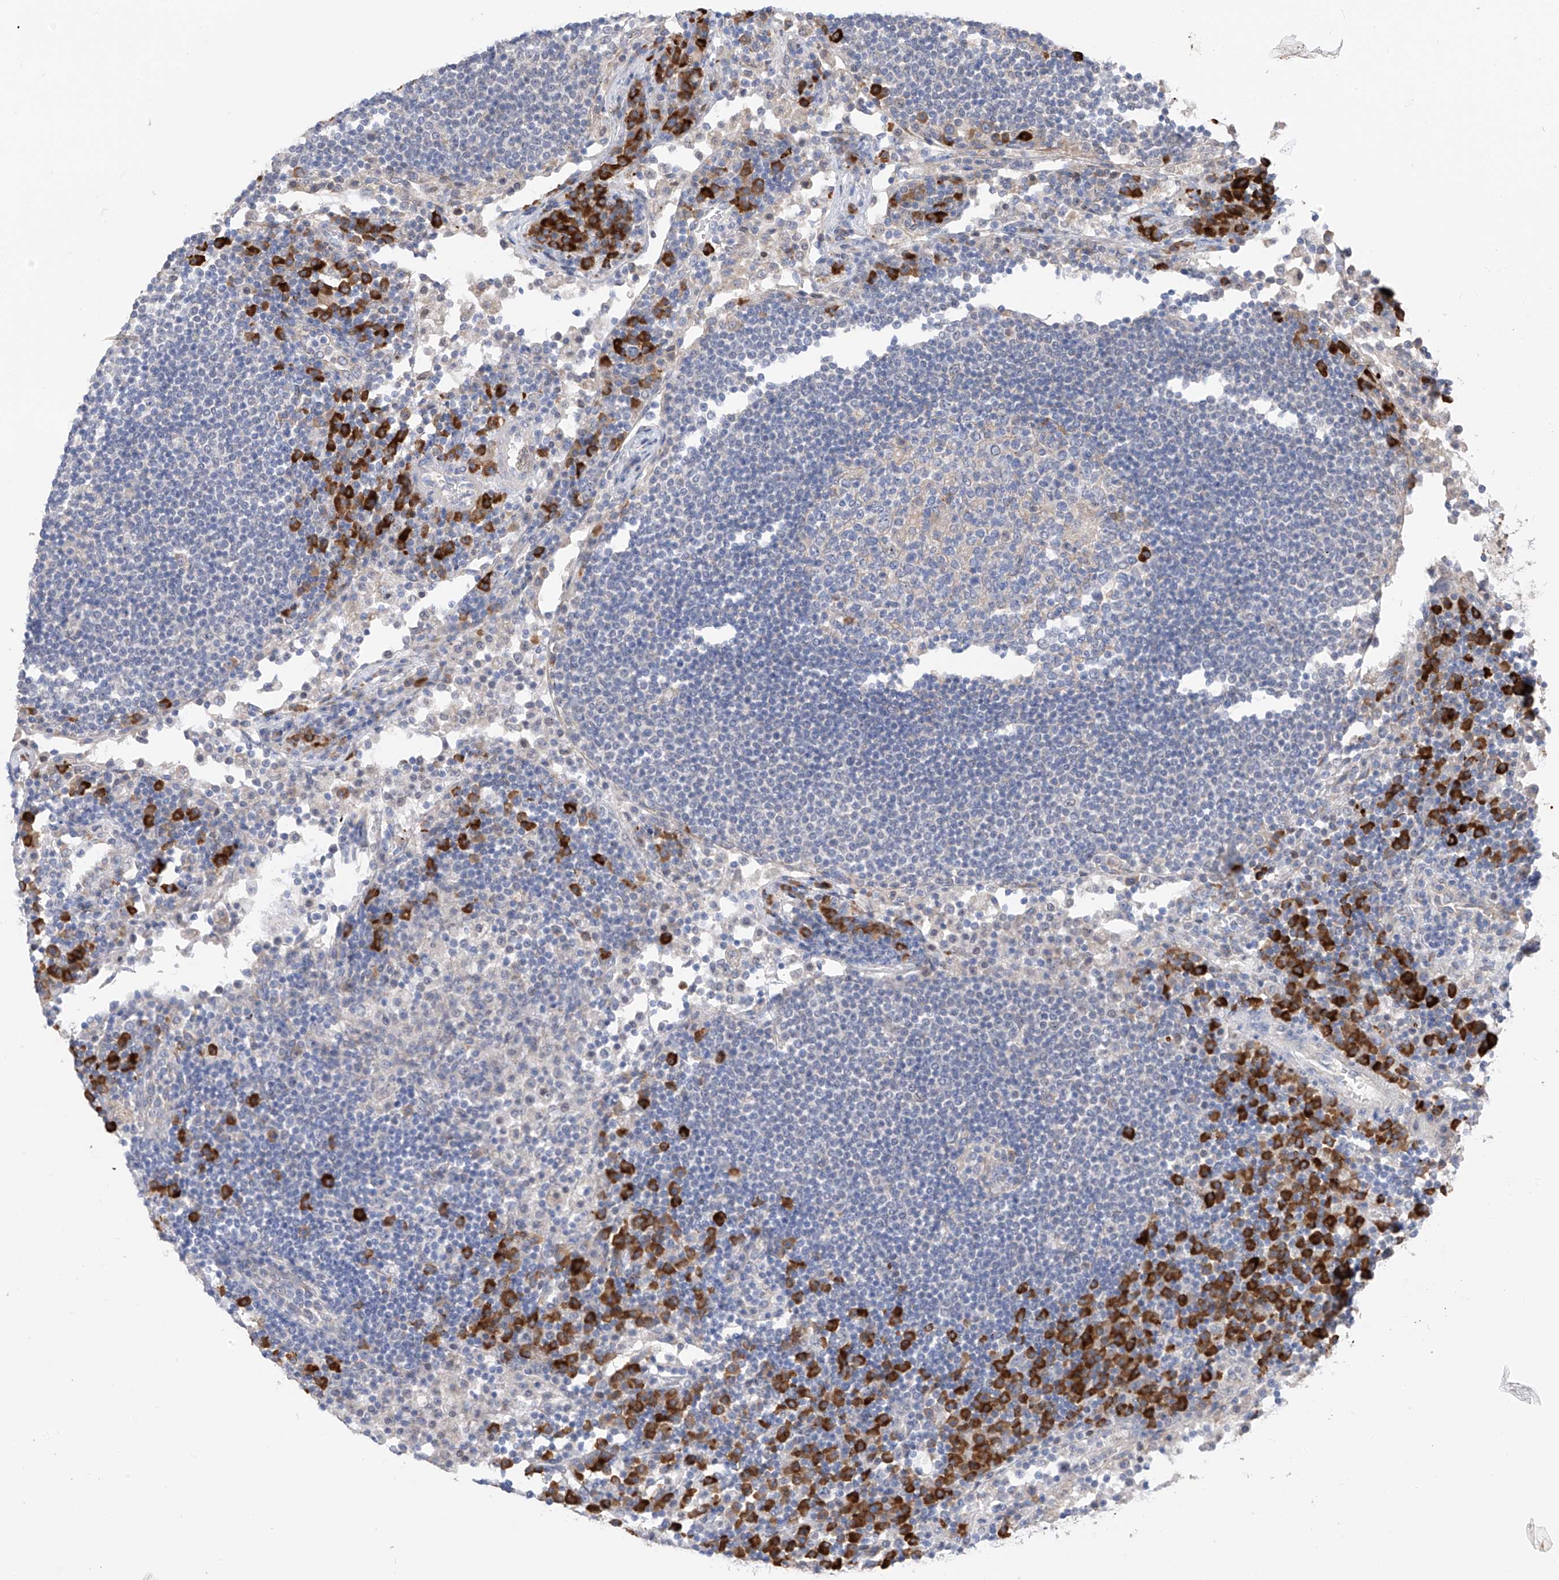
{"staining": {"intensity": "strong", "quantity": "<25%", "location": "cytoplasmic/membranous"}, "tissue": "lymph node", "cell_type": "Germinal center cells", "image_type": "normal", "snomed": [{"axis": "morphology", "description": "Normal tissue, NOS"}, {"axis": "topography", "description": "Lymph node"}], "caption": "Immunohistochemical staining of normal lymph node demonstrates medium levels of strong cytoplasmic/membranous expression in about <25% of germinal center cells.", "gene": "REC8", "patient": {"sex": "female", "age": 53}}